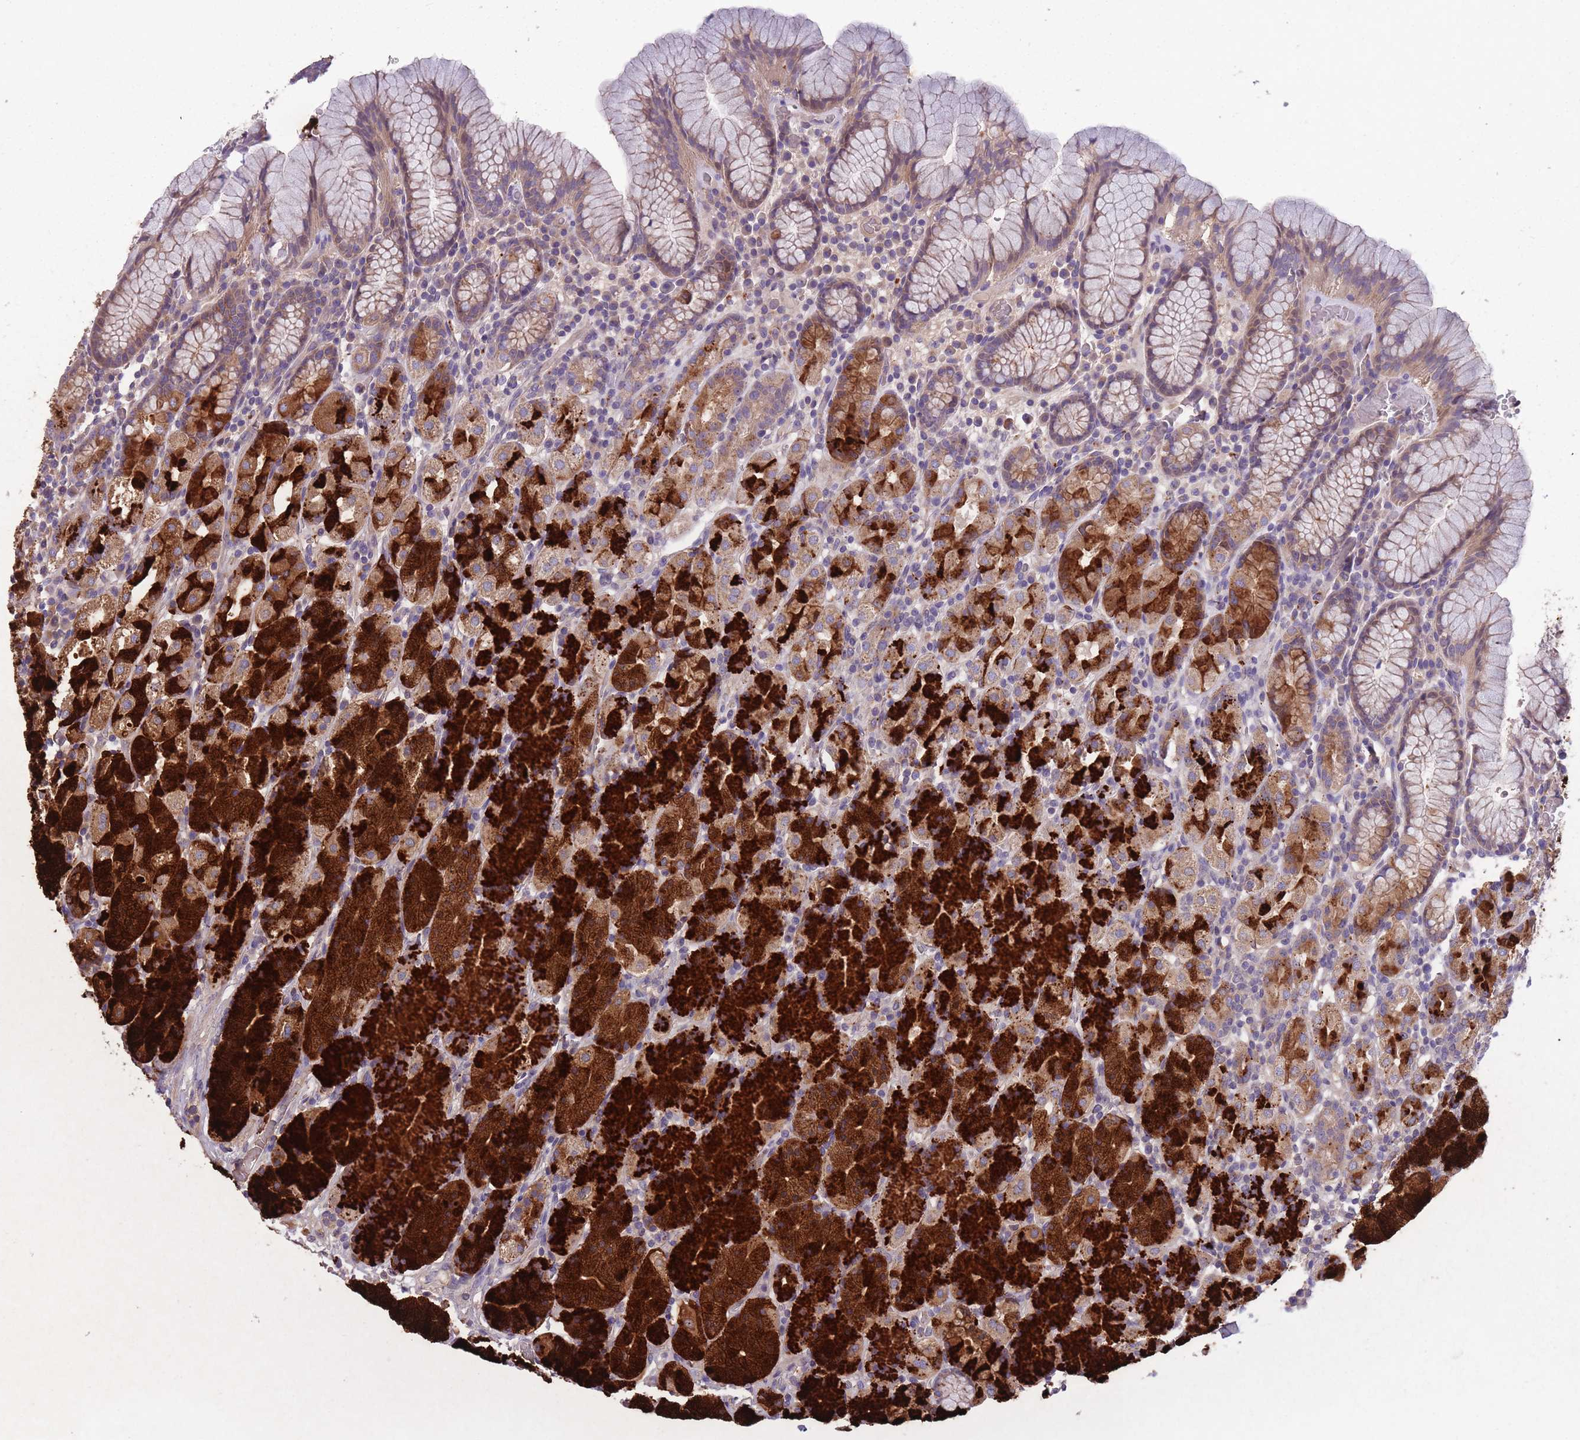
{"staining": {"intensity": "strong", "quantity": "25%-75%", "location": "cytoplasmic/membranous"}, "tissue": "stomach", "cell_type": "Glandular cells", "image_type": "normal", "snomed": [{"axis": "morphology", "description": "Normal tissue, NOS"}, {"axis": "topography", "description": "Stomach, upper"}, {"axis": "topography", "description": "Stomach"}], "caption": "The photomicrograph reveals staining of benign stomach, revealing strong cytoplasmic/membranous protein positivity (brown color) within glandular cells. Nuclei are stained in blue.", "gene": "ITPKC", "patient": {"sex": "male", "age": 62}}